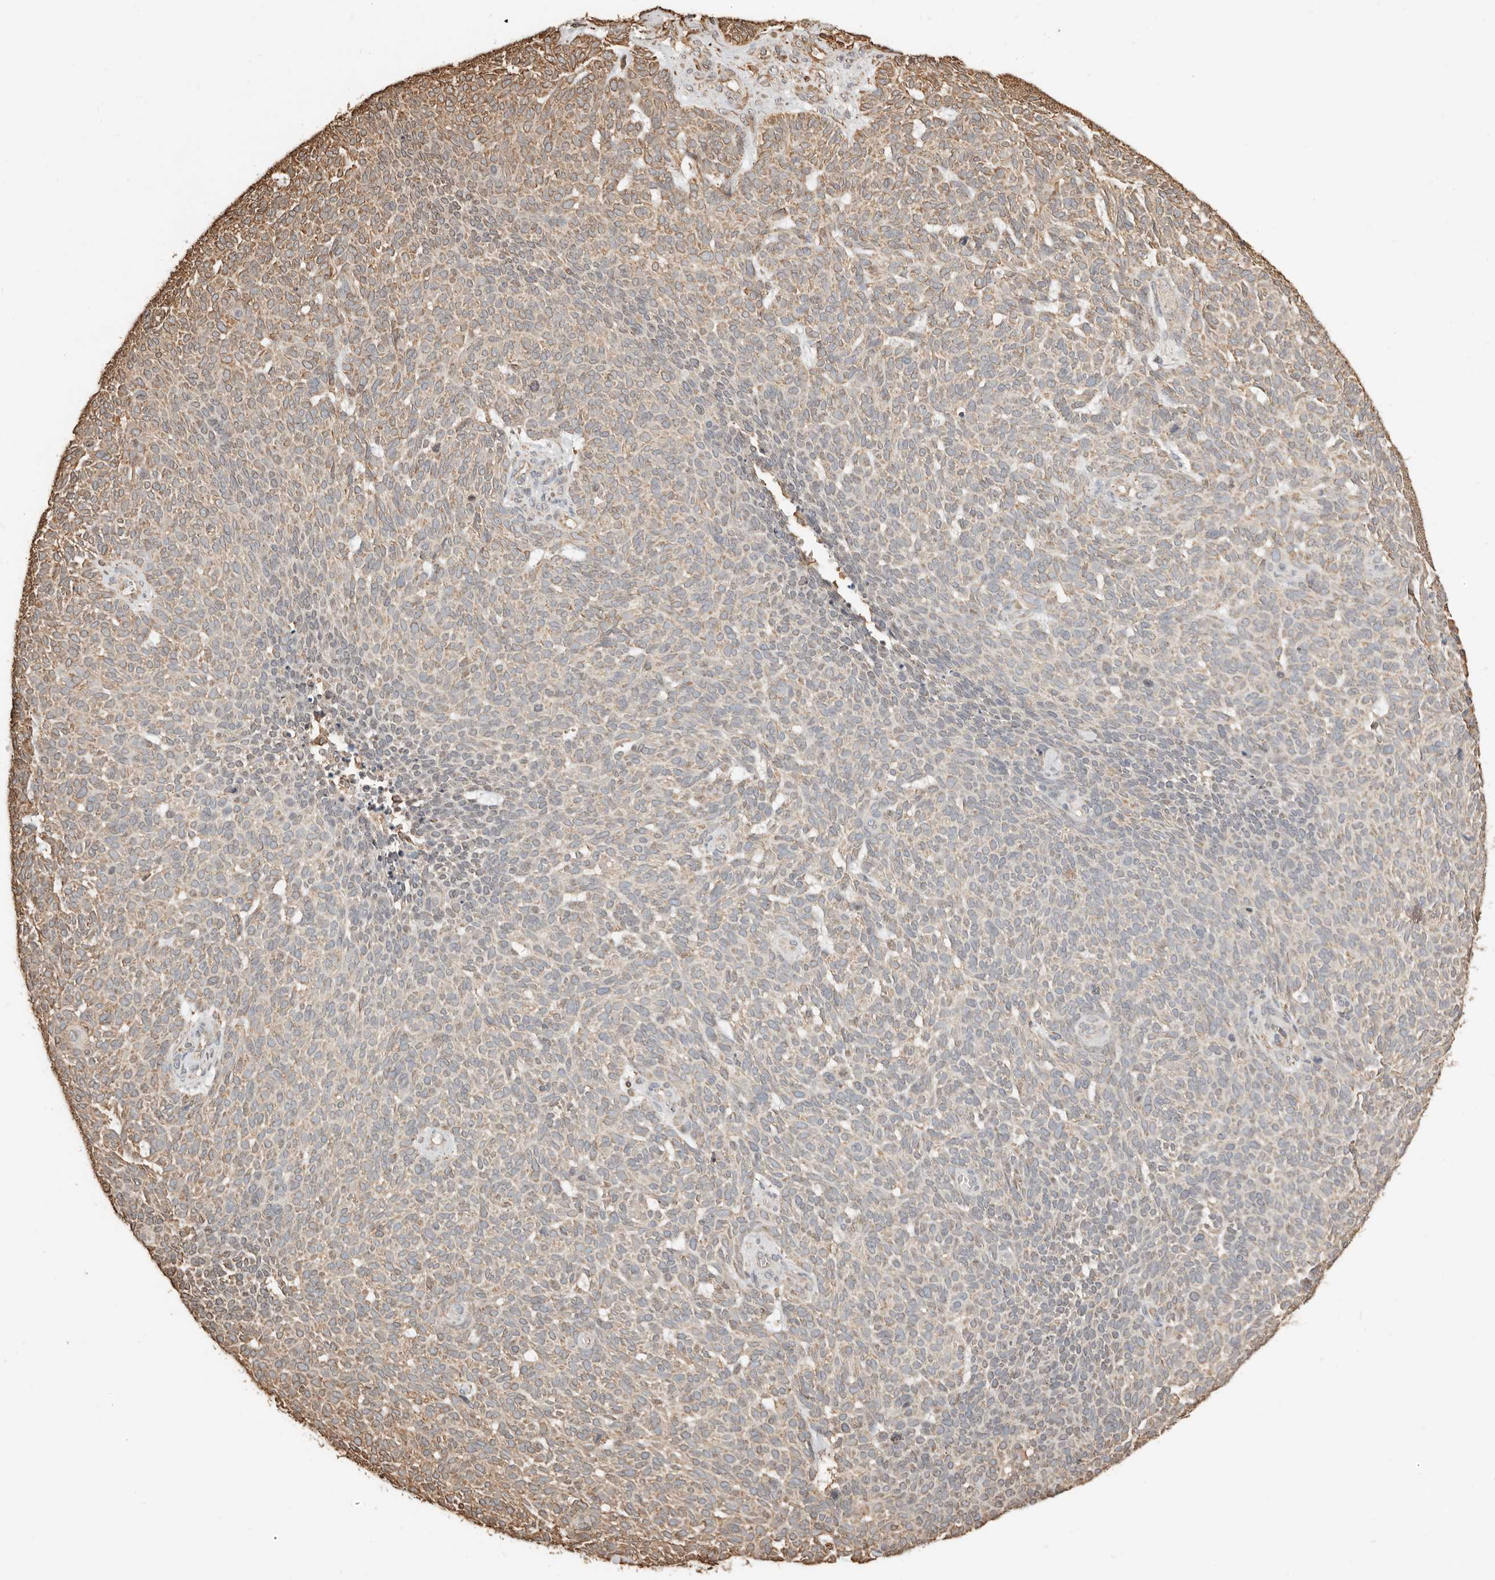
{"staining": {"intensity": "moderate", "quantity": "<25%", "location": "cytoplasmic/membranous"}, "tissue": "skin cancer", "cell_type": "Tumor cells", "image_type": "cancer", "snomed": [{"axis": "morphology", "description": "Squamous cell carcinoma, NOS"}, {"axis": "topography", "description": "Skin"}], "caption": "Protein expression analysis of human skin cancer (squamous cell carcinoma) reveals moderate cytoplasmic/membranous positivity in about <25% of tumor cells. (DAB (3,3'-diaminobenzidine) IHC, brown staining for protein, blue staining for nuclei).", "gene": "ARHGEF10L", "patient": {"sex": "female", "age": 90}}